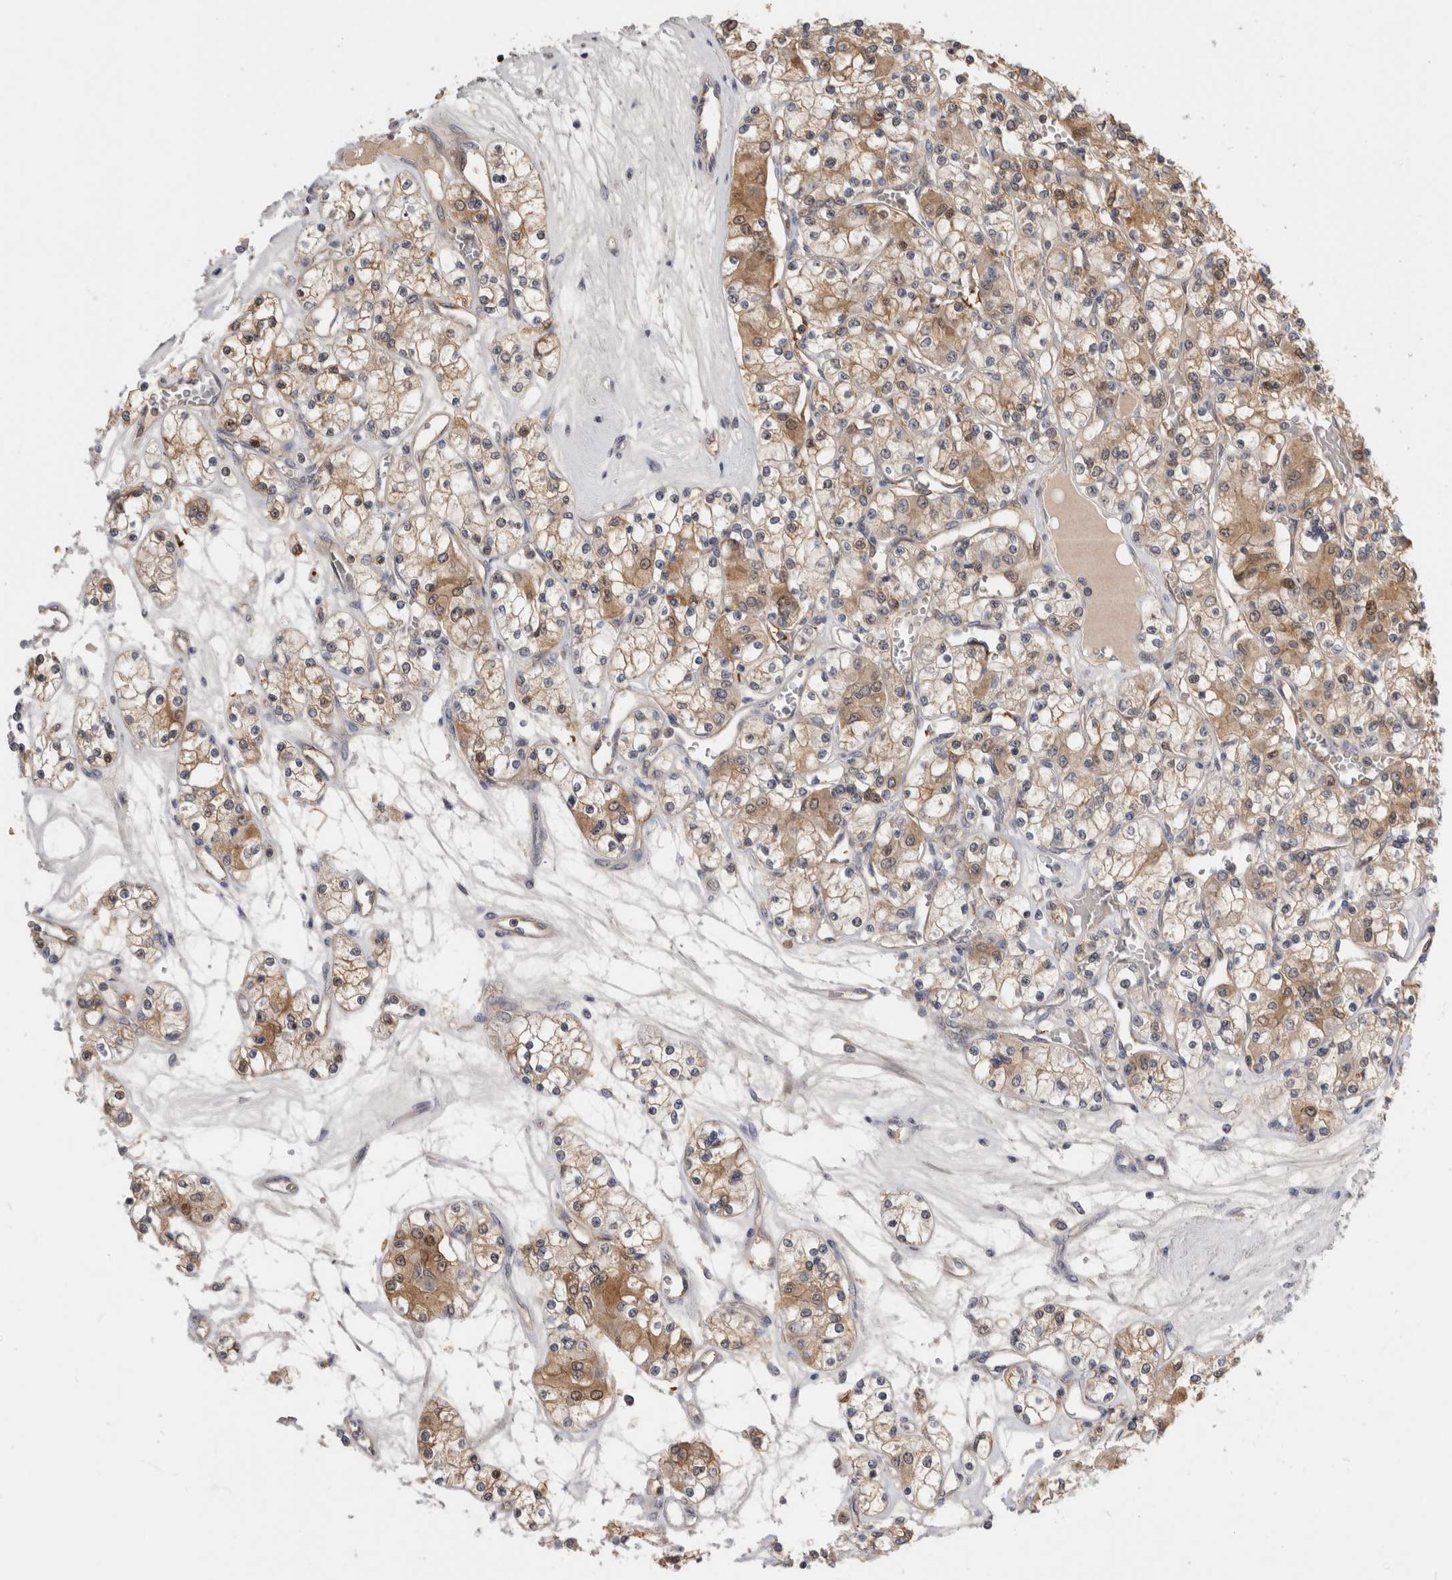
{"staining": {"intensity": "moderate", "quantity": "25%-75%", "location": "cytoplasmic/membranous"}, "tissue": "renal cancer", "cell_type": "Tumor cells", "image_type": "cancer", "snomed": [{"axis": "morphology", "description": "Adenocarcinoma, NOS"}, {"axis": "topography", "description": "Kidney"}], "caption": "This photomicrograph shows immunohistochemistry staining of adenocarcinoma (renal), with medium moderate cytoplasmic/membranous positivity in about 25%-75% of tumor cells.", "gene": "PGM1", "patient": {"sex": "female", "age": 59}}